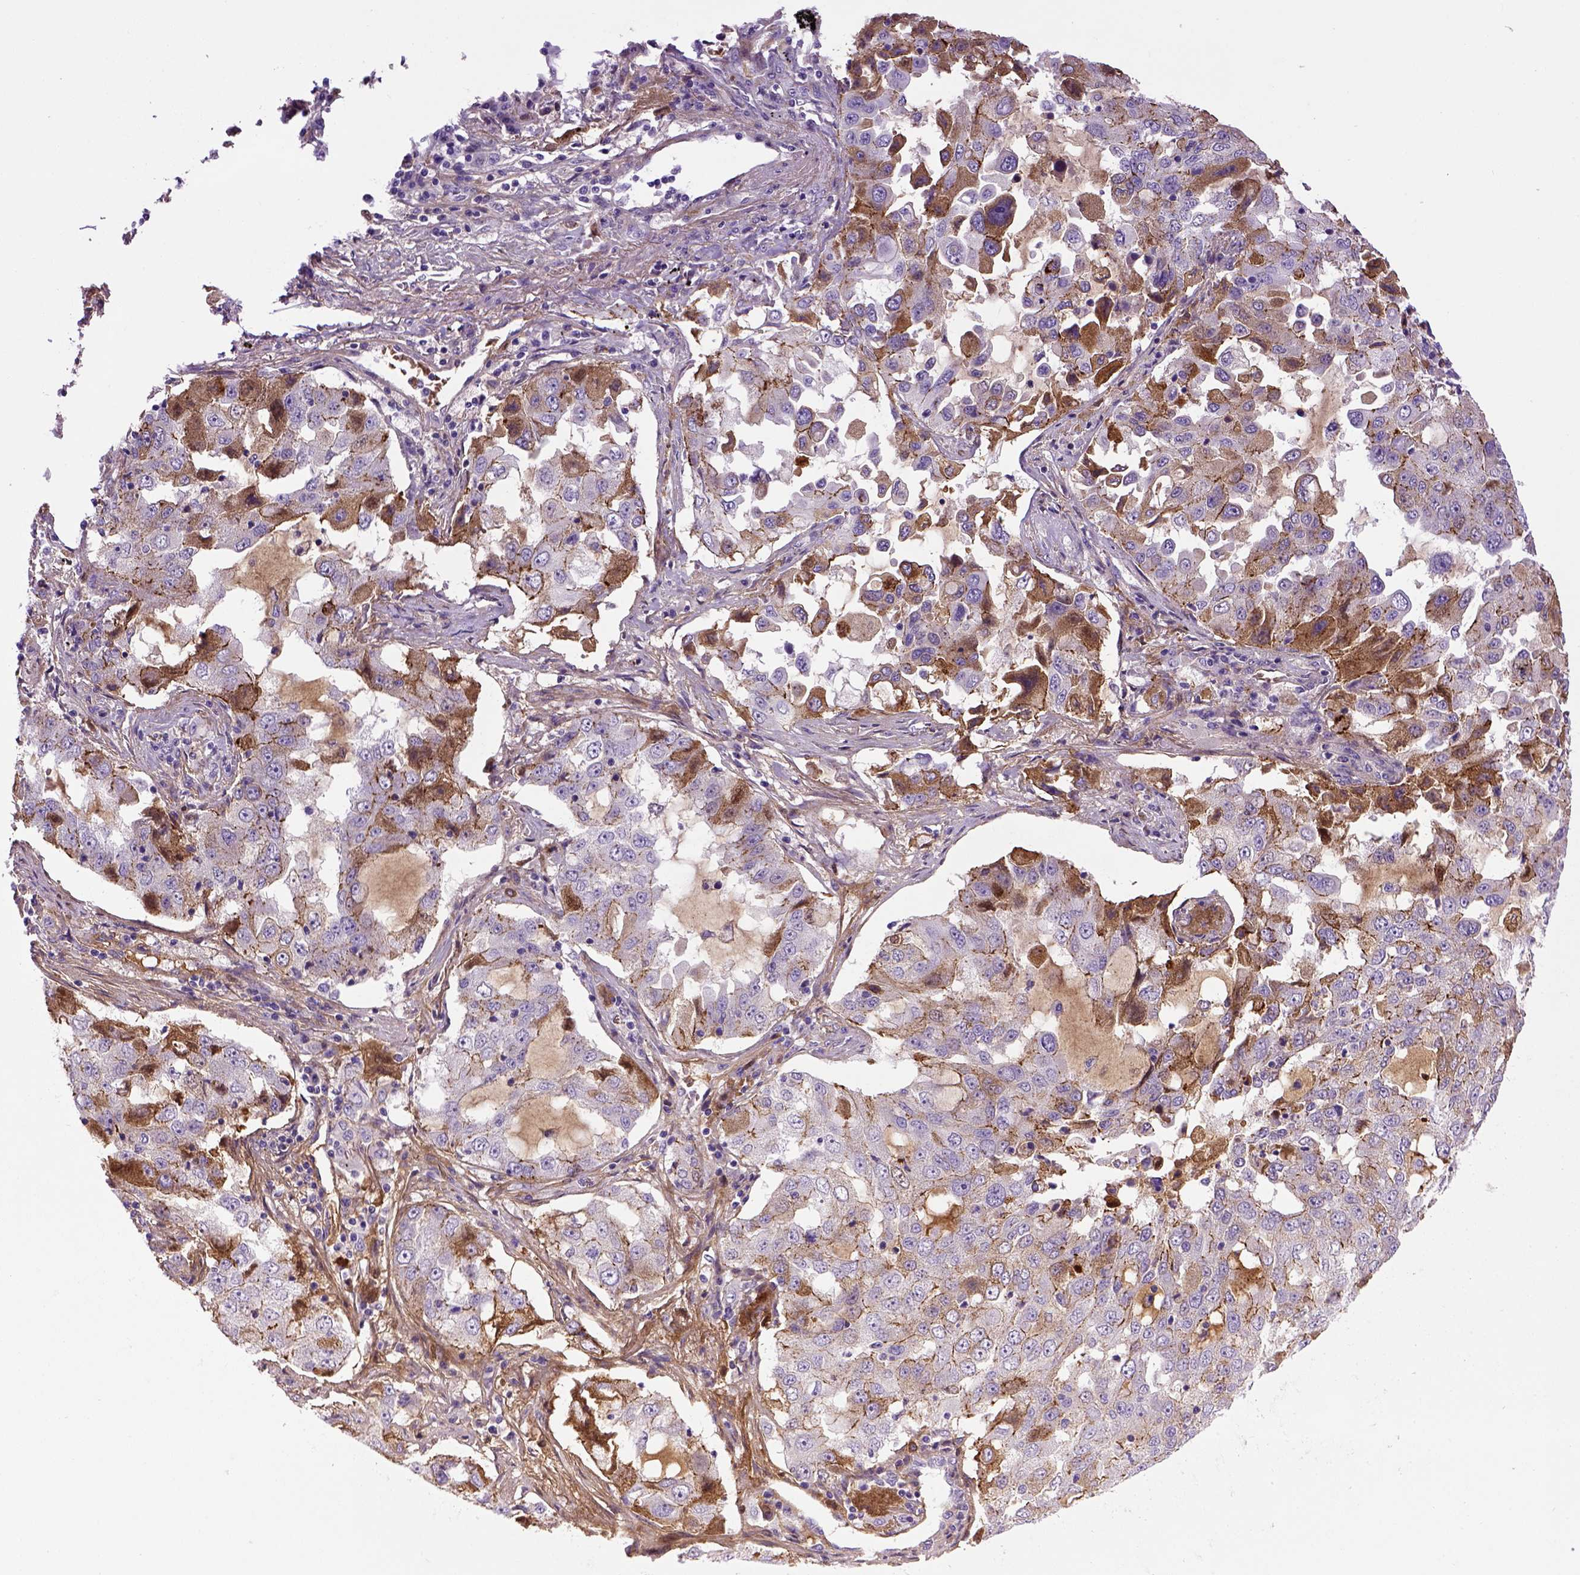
{"staining": {"intensity": "moderate", "quantity": "25%-75%", "location": "cytoplasmic/membranous"}, "tissue": "lung cancer", "cell_type": "Tumor cells", "image_type": "cancer", "snomed": [{"axis": "morphology", "description": "Adenocarcinoma, NOS"}, {"axis": "topography", "description": "Lung"}], "caption": "This is an image of IHC staining of lung cancer, which shows moderate staining in the cytoplasmic/membranous of tumor cells.", "gene": "CDH1", "patient": {"sex": "female", "age": 61}}